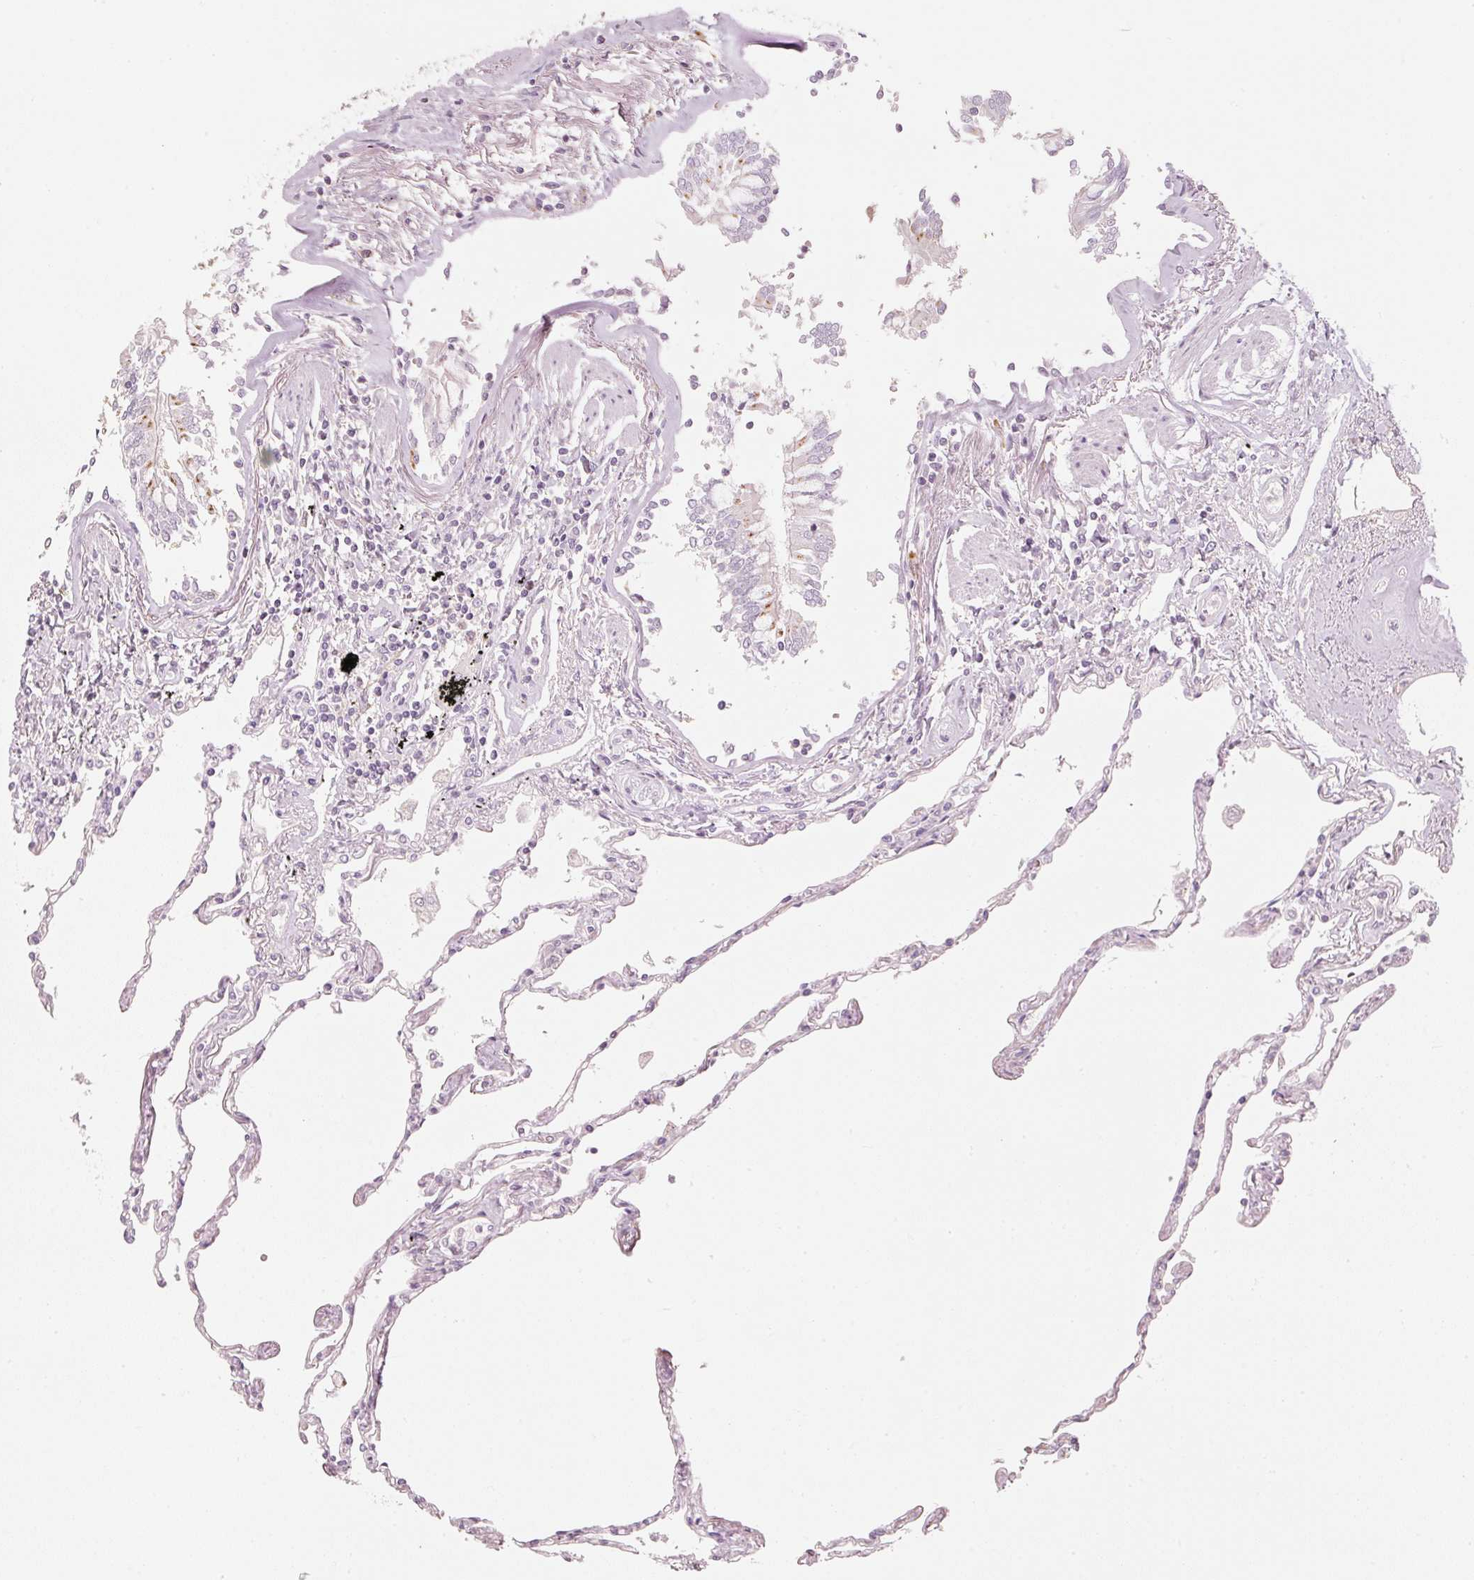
{"staining": {"intensity": "negative", "quantity": "none", "location": "none"}, "tissue": "lung", "cell_type": "Alveolar cells", "image_type": "normal", "snomed": [{"axis": "morphology", "description": "Normal tissue, NOS"}, {"axis": "topography", "description": "Lung"}], "caption": "High power microscopy histopathology image of an immunohistochemistry micrograph of benign lung, revealing no significant expression in alveolar cells.", "gene": "TREX2", "patient": {"sex": "female", "age": 67}}